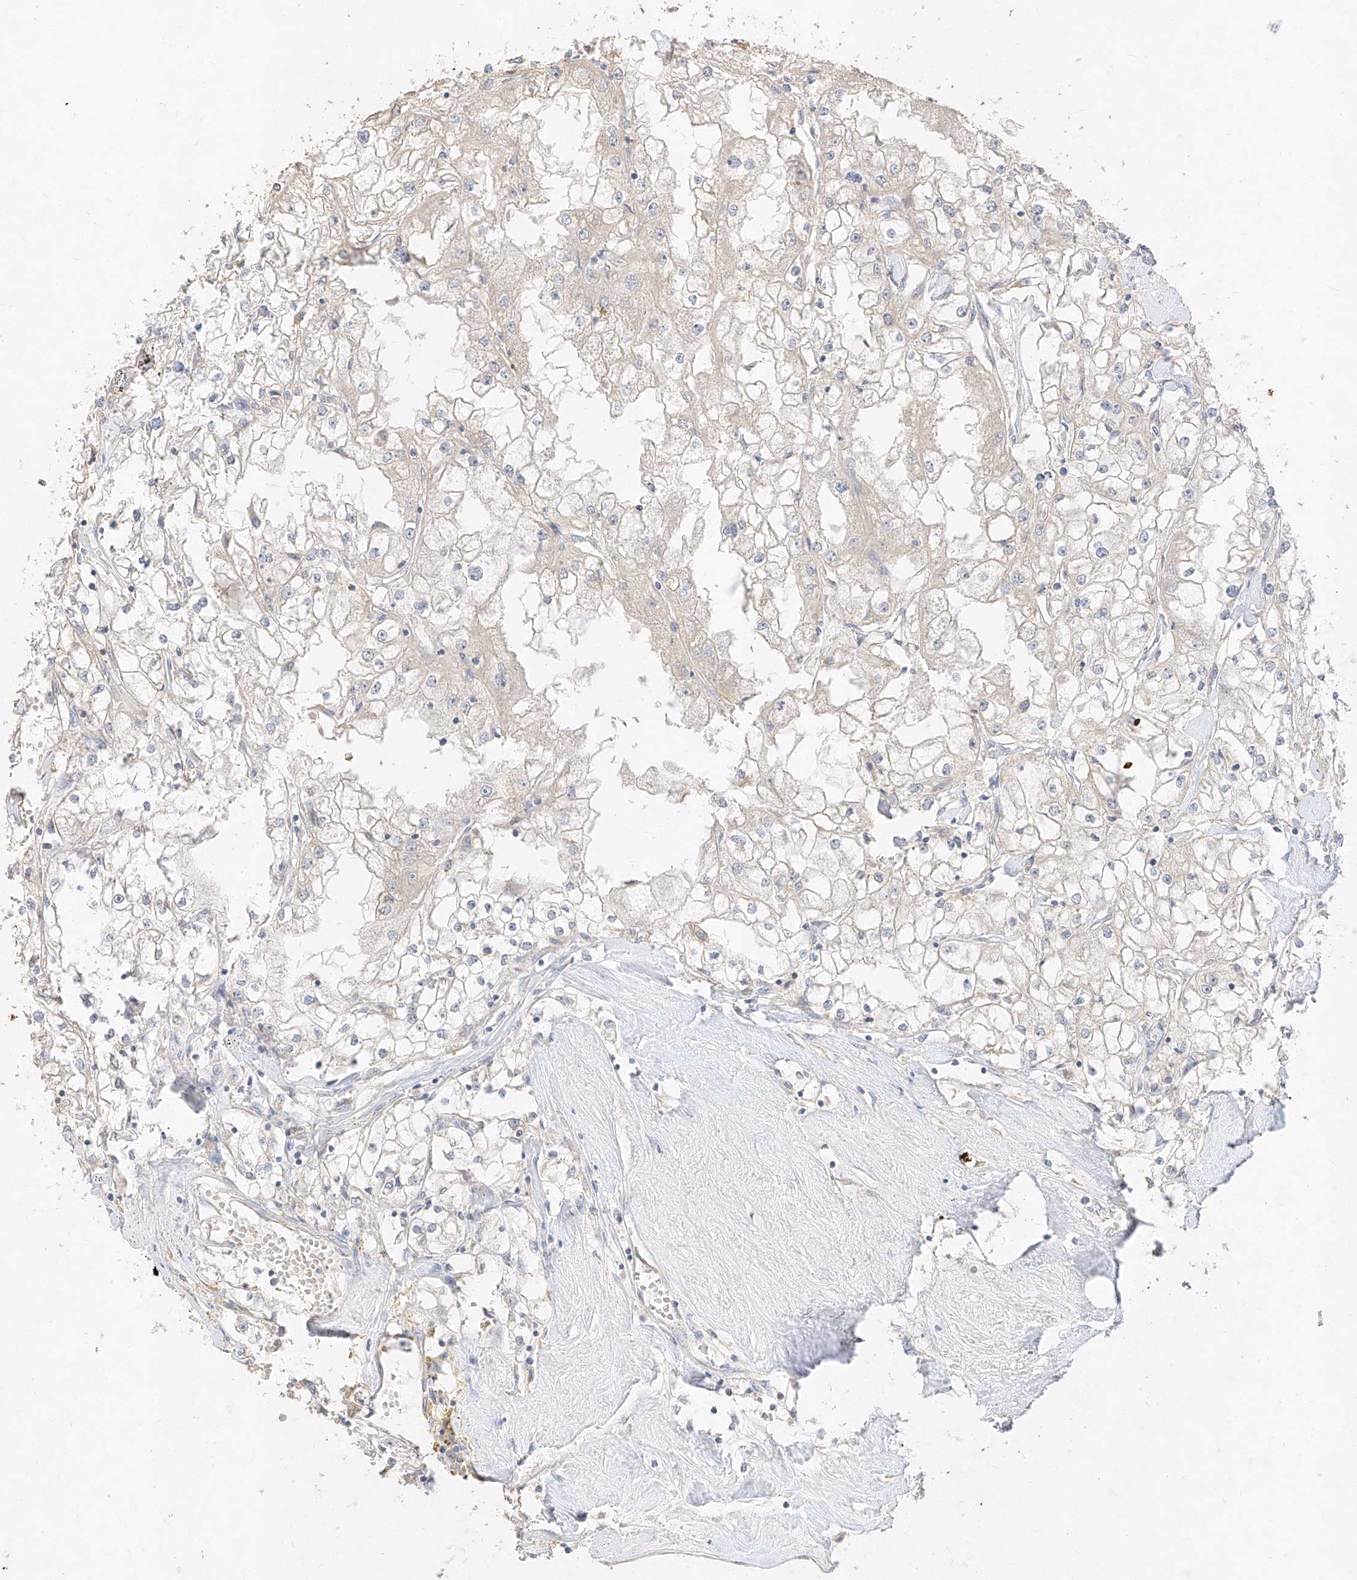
{"staining": {"intensity": "negative", "quantity": "none", "location": "none"}, "tissue": "renal cancer", "cell_type": "Tumor cells", "image_type": "cancer", "snomed": [{"axis": "morphology", "description": "Adenocarcinoma, NOS"}, {"axis": "topography", "description": "Kidney"}], "caption": "There is no significant expression in tumor cells of renal cancer.", "gene": "ZZEF1", "patient": {"sex": "male", "age": 56}}